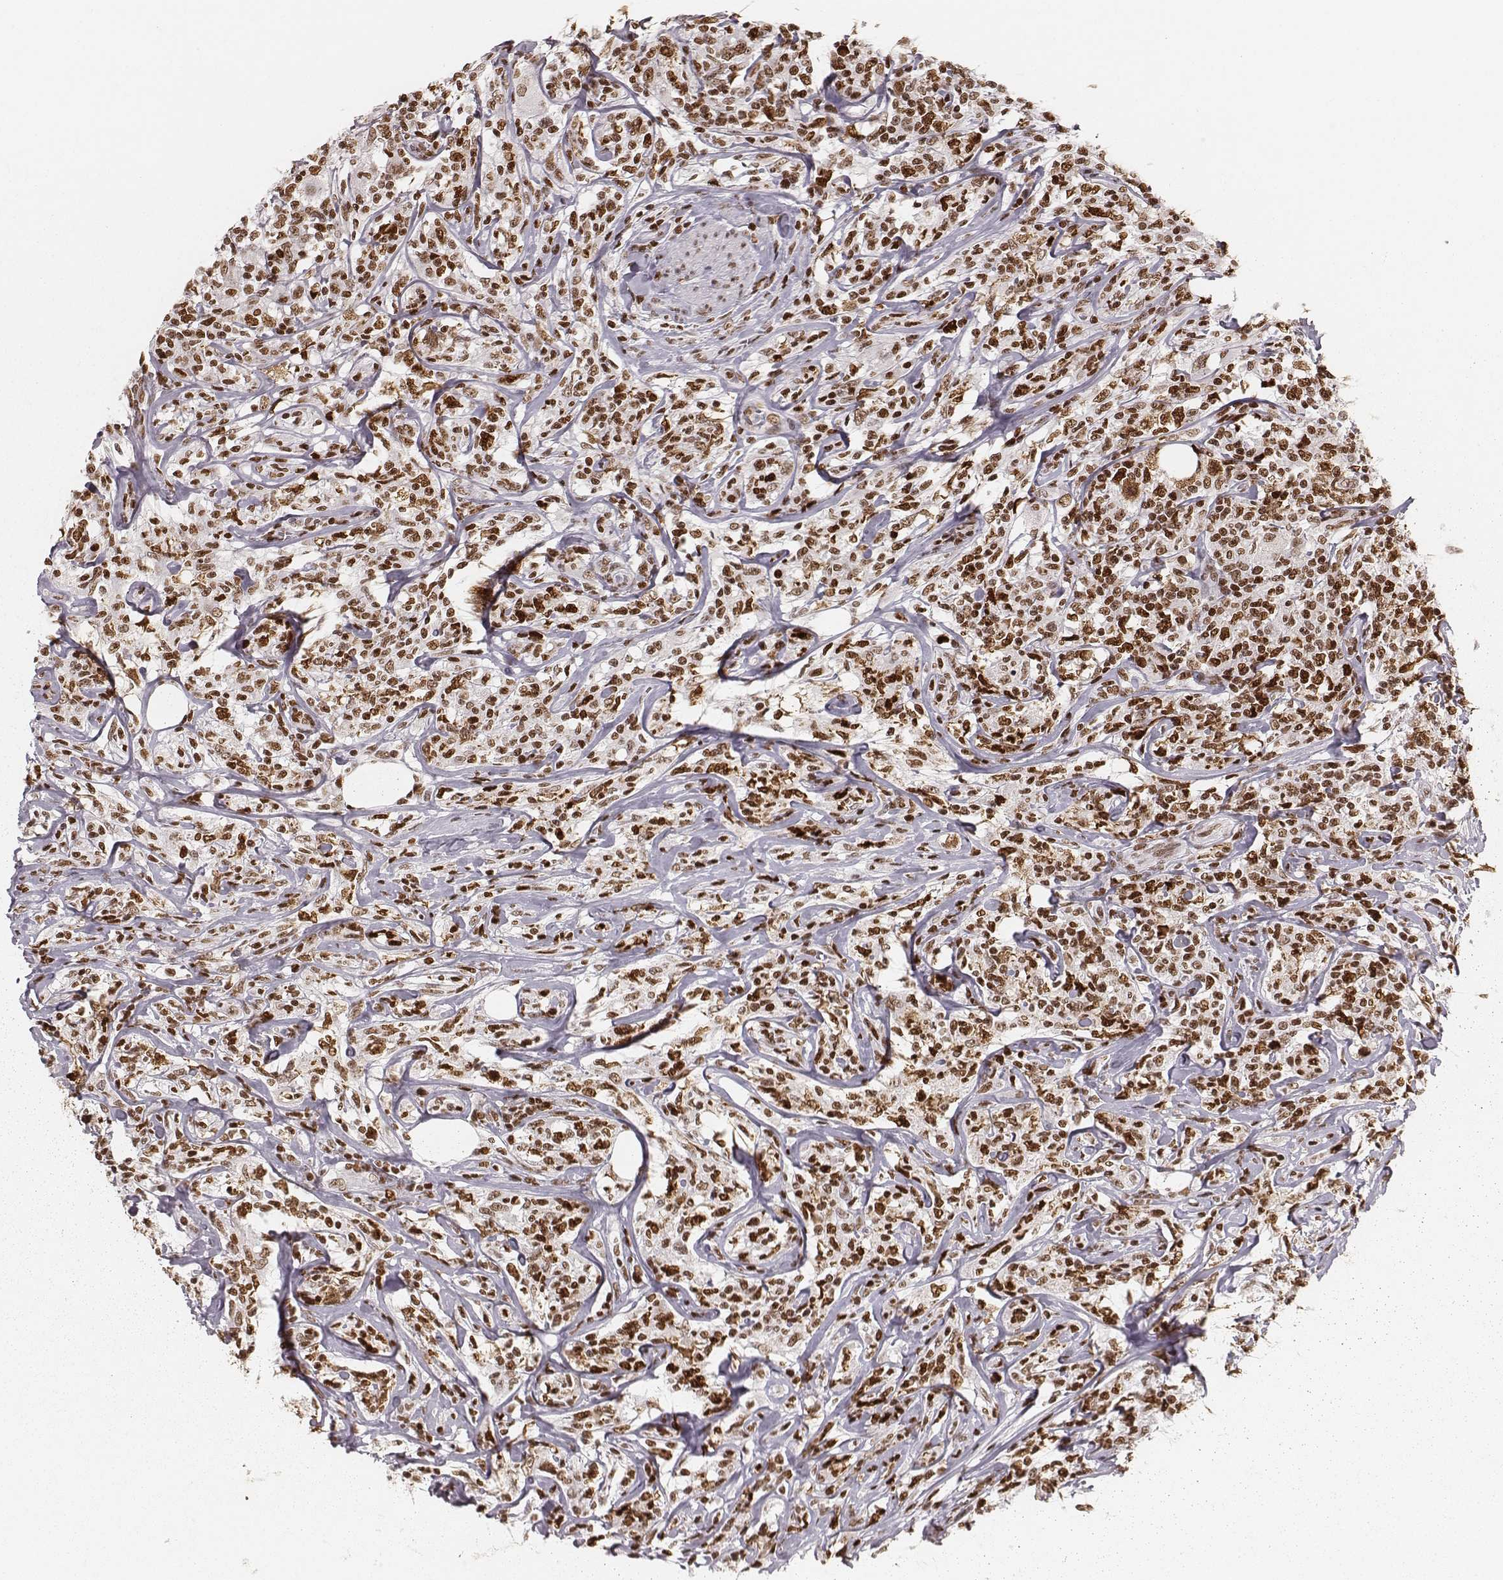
{"staining": {"intensity": "strong", "quantity": ">75%", "location": "nuclear"}, "tissue": "lymphoma", "cell_type": "Tumor cells", "image_type": "cancer", "snomed": [{"axis": "morphology", "description": "Malignant lymphoma, non-Hodgkin's type, High grade"}, {"axis": "topography", "description": "Lymph node"}], "caption": "Immunohistochemistry (IHC) staining of malignant lymphoma, non-Hodgkin's type (high-grade), which reveals high levels of strong nuclear staining in about >75% of tumor cells indicating strong nuclear protein expression. The staining was performed using DAB (brown) for protein detection and nuclei were counterstained in hematoxylin (blue).", "gene": "PARP1", "patient": {"sex": "female", "age": 84}}